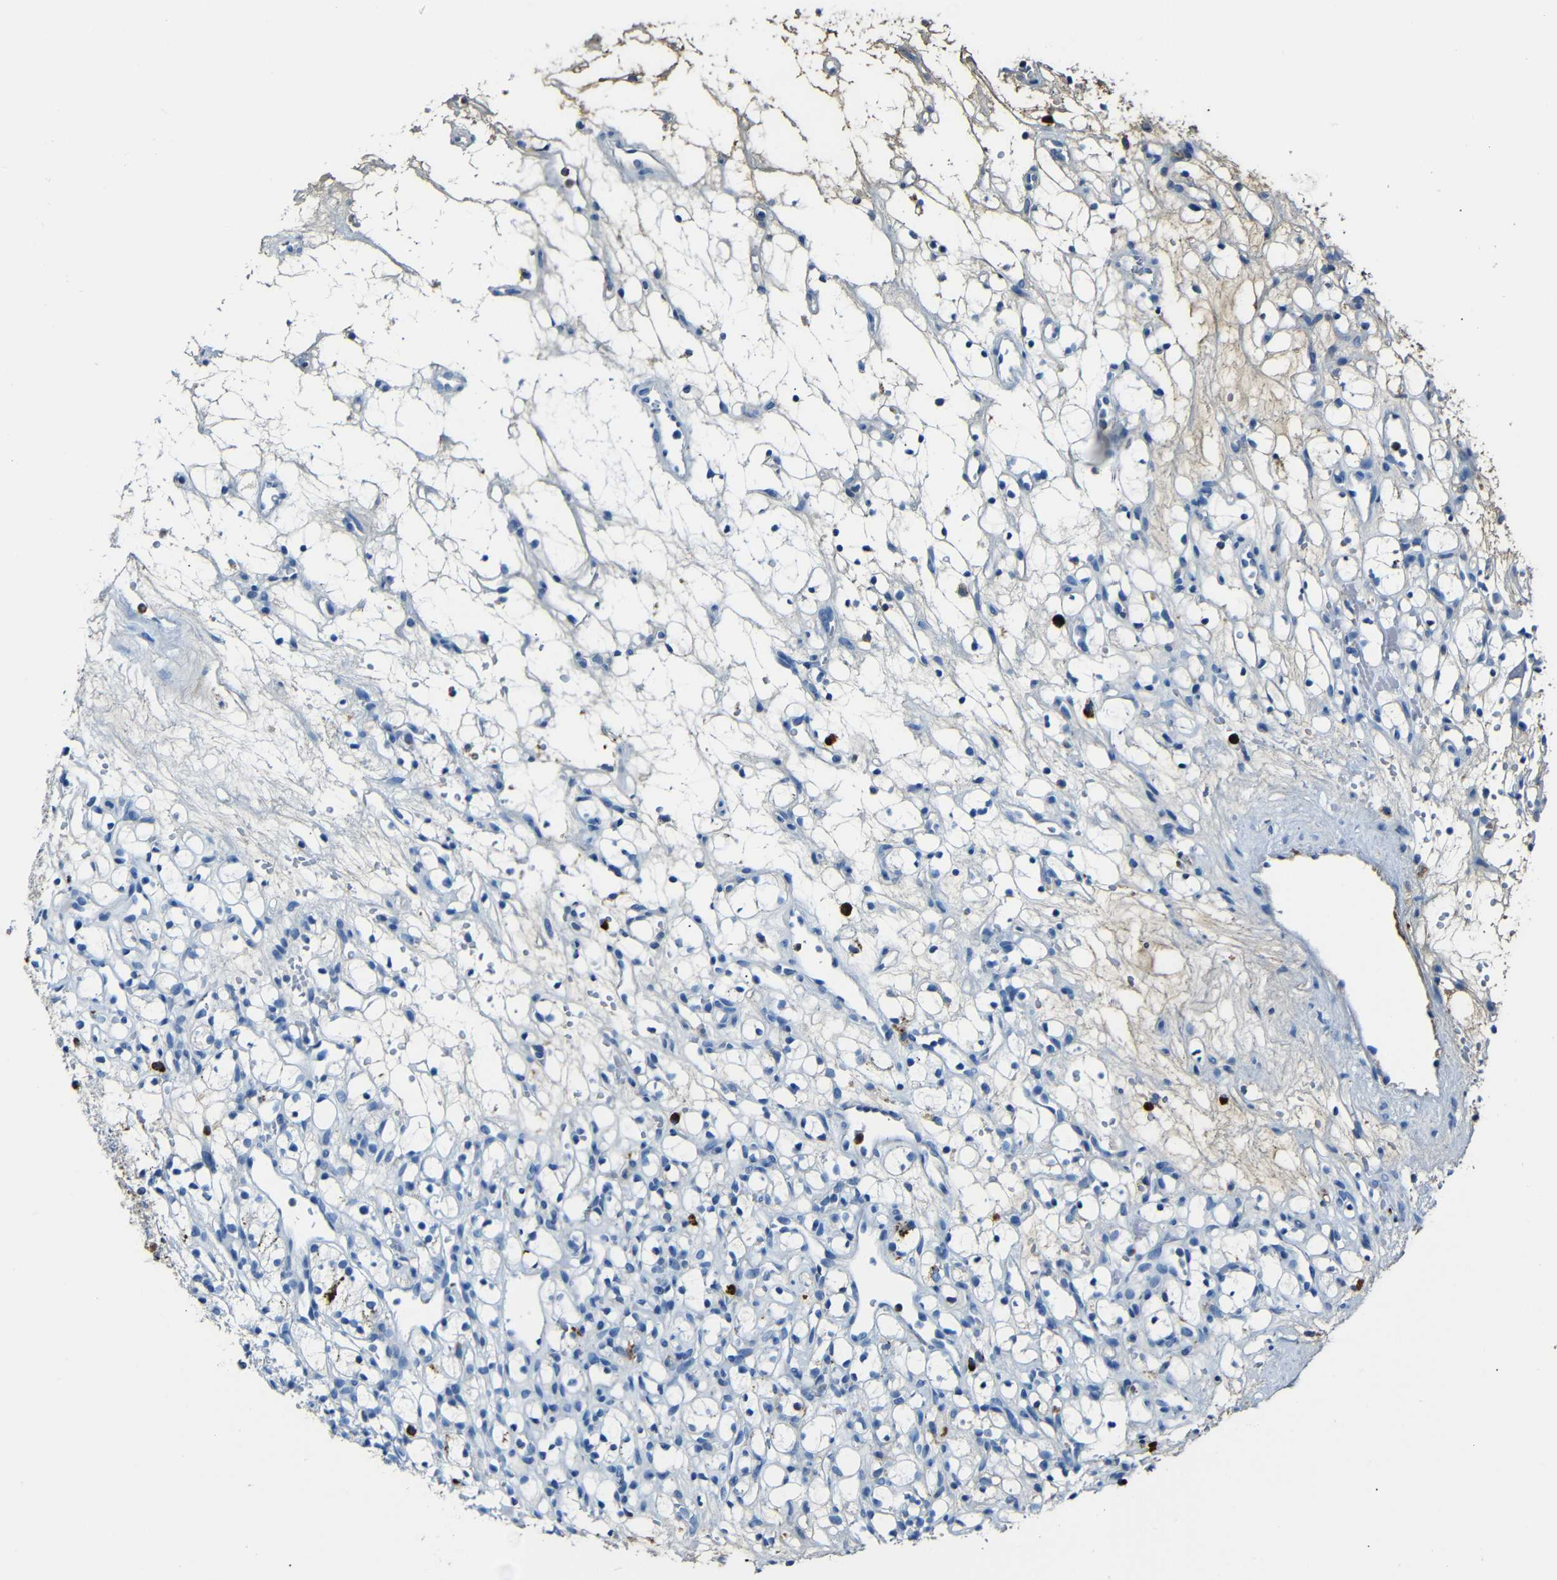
{"staining": {"intensity": "negative", "quantity": "none", "location": "none"}, "tissue": "renal cancer", "cell_type": "Tumor cells", "image_type": "cancer", "snomed": [{"axis": "morphology", "description": "Adenocarcinoma, NOS"}, {"axis": "topography", "description": "Kidney"}], "caption": "An immunohistochemistry image of renal adenocarcinoma is shown. There is no staining in tumor cells of renal adenocarcinoma.", "gene": "SERPINA1", "patient": {"sex": "female", "age": 60}}